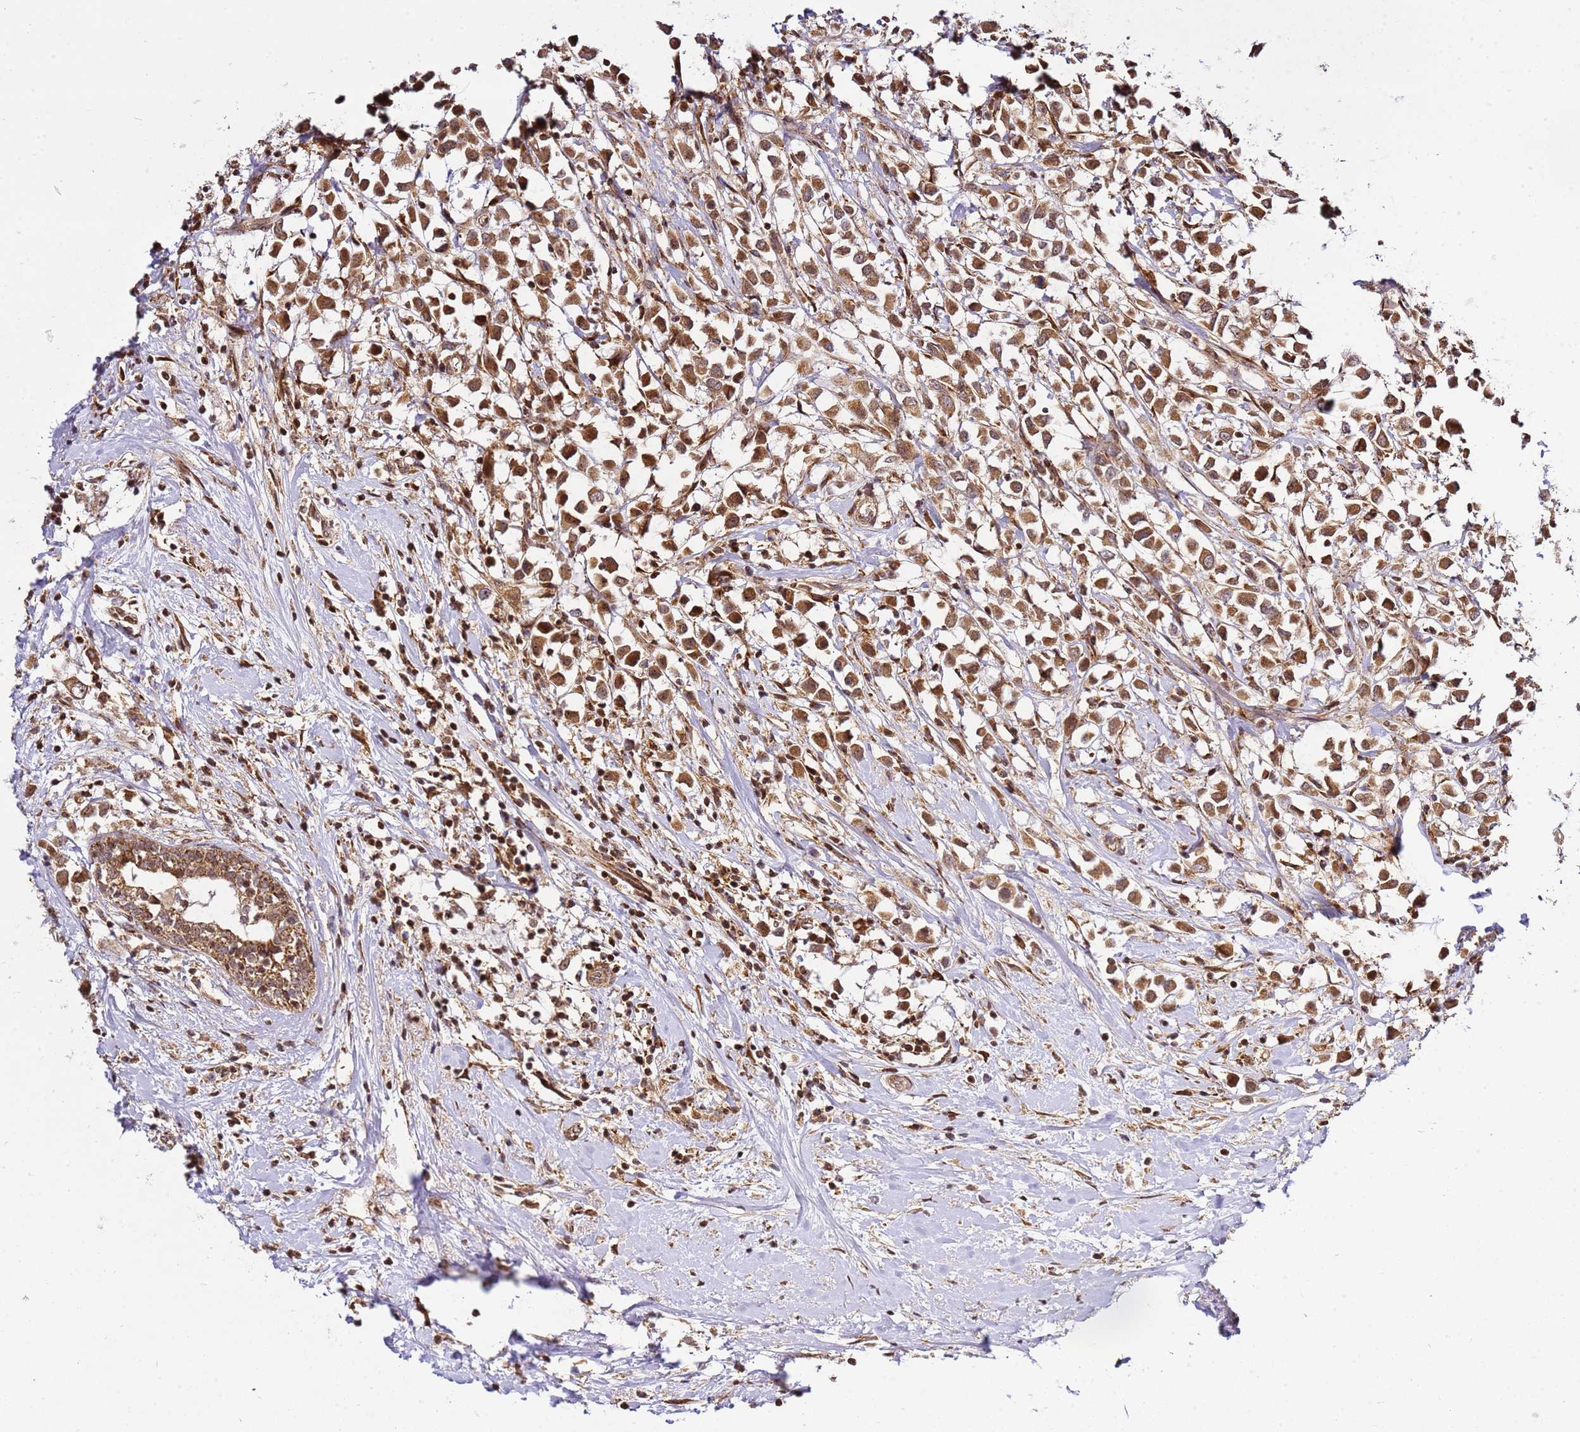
{"staining": {"intensity": "moderate", "quantity": ">75%", "location": "cytoplasmic/membranous"}, "tissue": "breast cancer", "cell_type": "Tumor cells", "image_type": "cancer", "snomed": [{"axis": "morphology", "description": "Duct carcinoma"}, {"axis": "topography", "description": "Breast"}], "caption": "Protein expression analysis of human infiltrating ductal carcinoma (breast) reveals moderate cytoplasmic/membranous staining in about >75% of tumor cells.", "gene": "RASA3", "patient": {"sex": "female", "age": 61}}